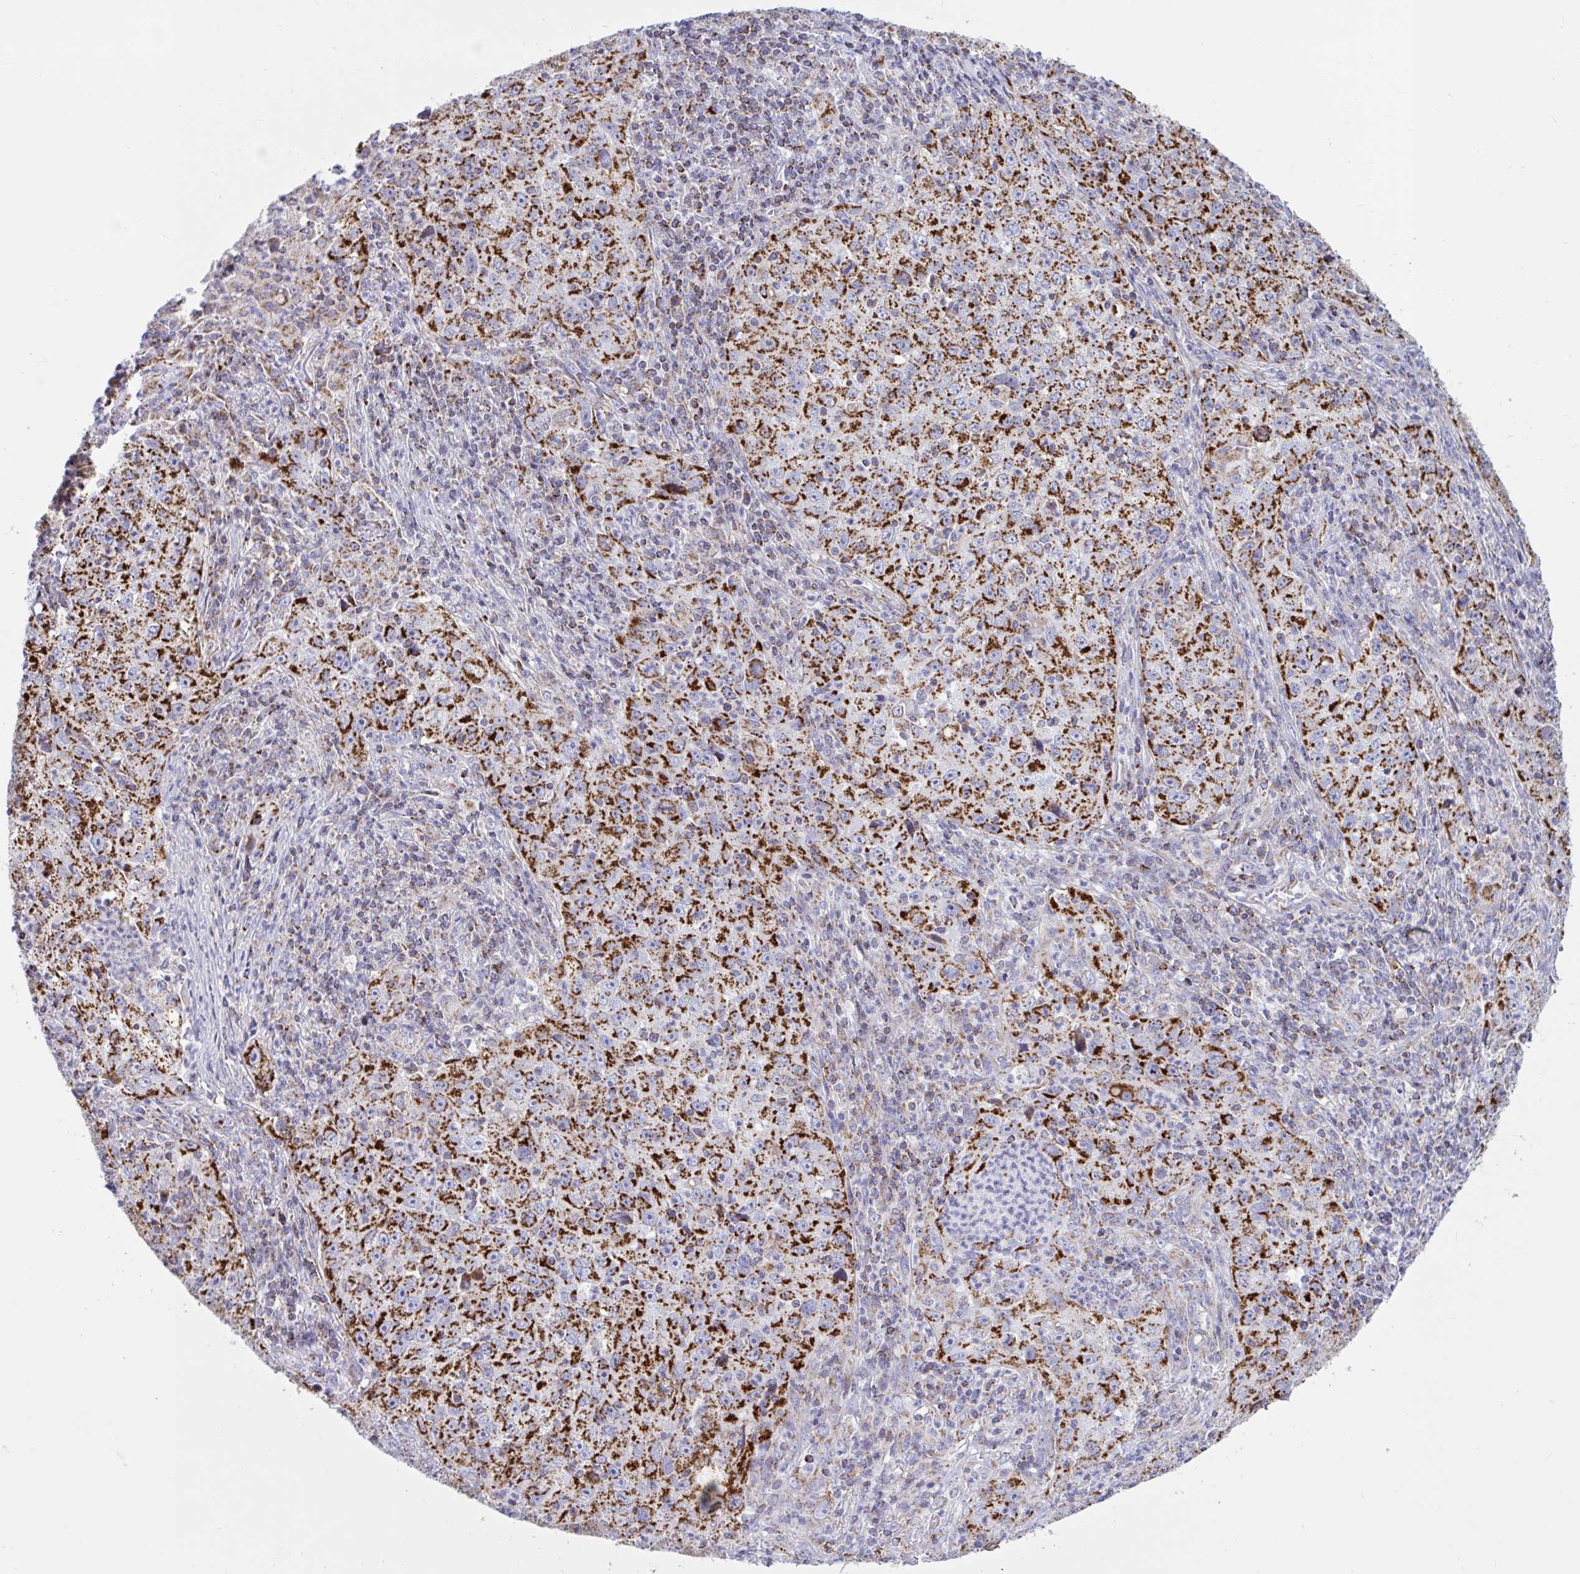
{"staining": {"intensity": "strong", "quantity": ">75%", "location": "cytoplasmic/membranous"}, "tissue": "lung cancer", "cell_type": "Tumor cells", "image_type": "cancer", "snomed": [{"axis": "morphology", "description": "Squamous cell carcinoma, NOS"}, {"axis": "topography", "description": "Lung"}], "caption": "Brown immunohistochemical staining in lung cancer exhibits strong cytoplasmic/membranous positivity in approximately >75% of tumor cells. The protein of interest is stained brown, and the nuclei are stained in blue (DAB IHC with brightfield microscopy, high magnification).", "gene": "HSPE1", "patient": {"sex": "male", "age": 71}}